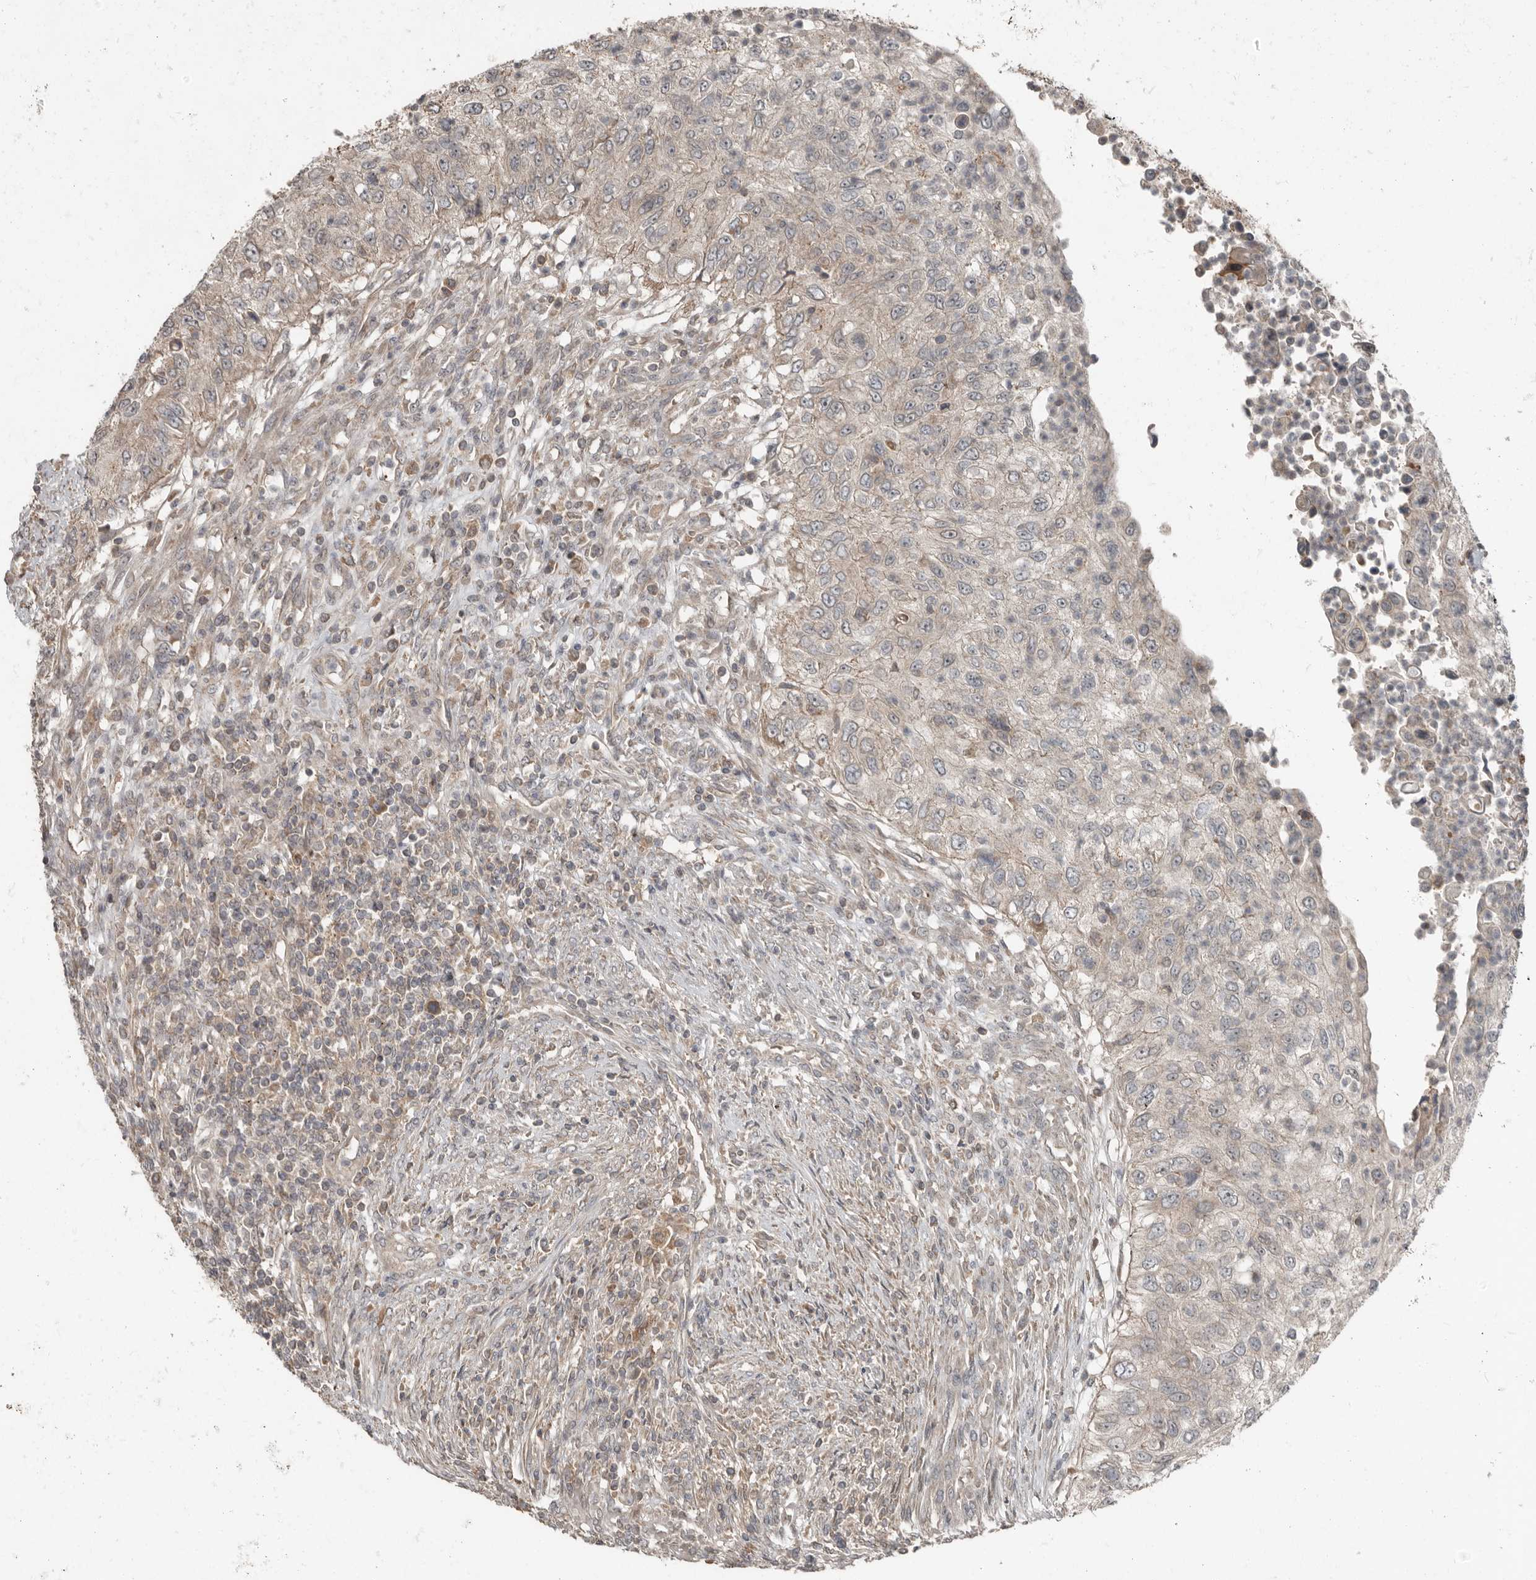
{"staining": {"intensity": "negative", "quantity": "none", "location": "none"}, "tissue": "urothelial cancer", "cell_type": "Tumor cells", "image_type": "cancer", "snomed": [{"axis": "morphology", "description": "Urothelial carcinoma, High grade"}, {"axis": "topography", "description": "Urinary bladder"}], "caption": "High-grade urothelial carcinoma was stained to show a protein in brown. There is no significant positivity in tumor cells.", "gene": "SLC6A7", "patient": {"sex": "female", "age": 60}}